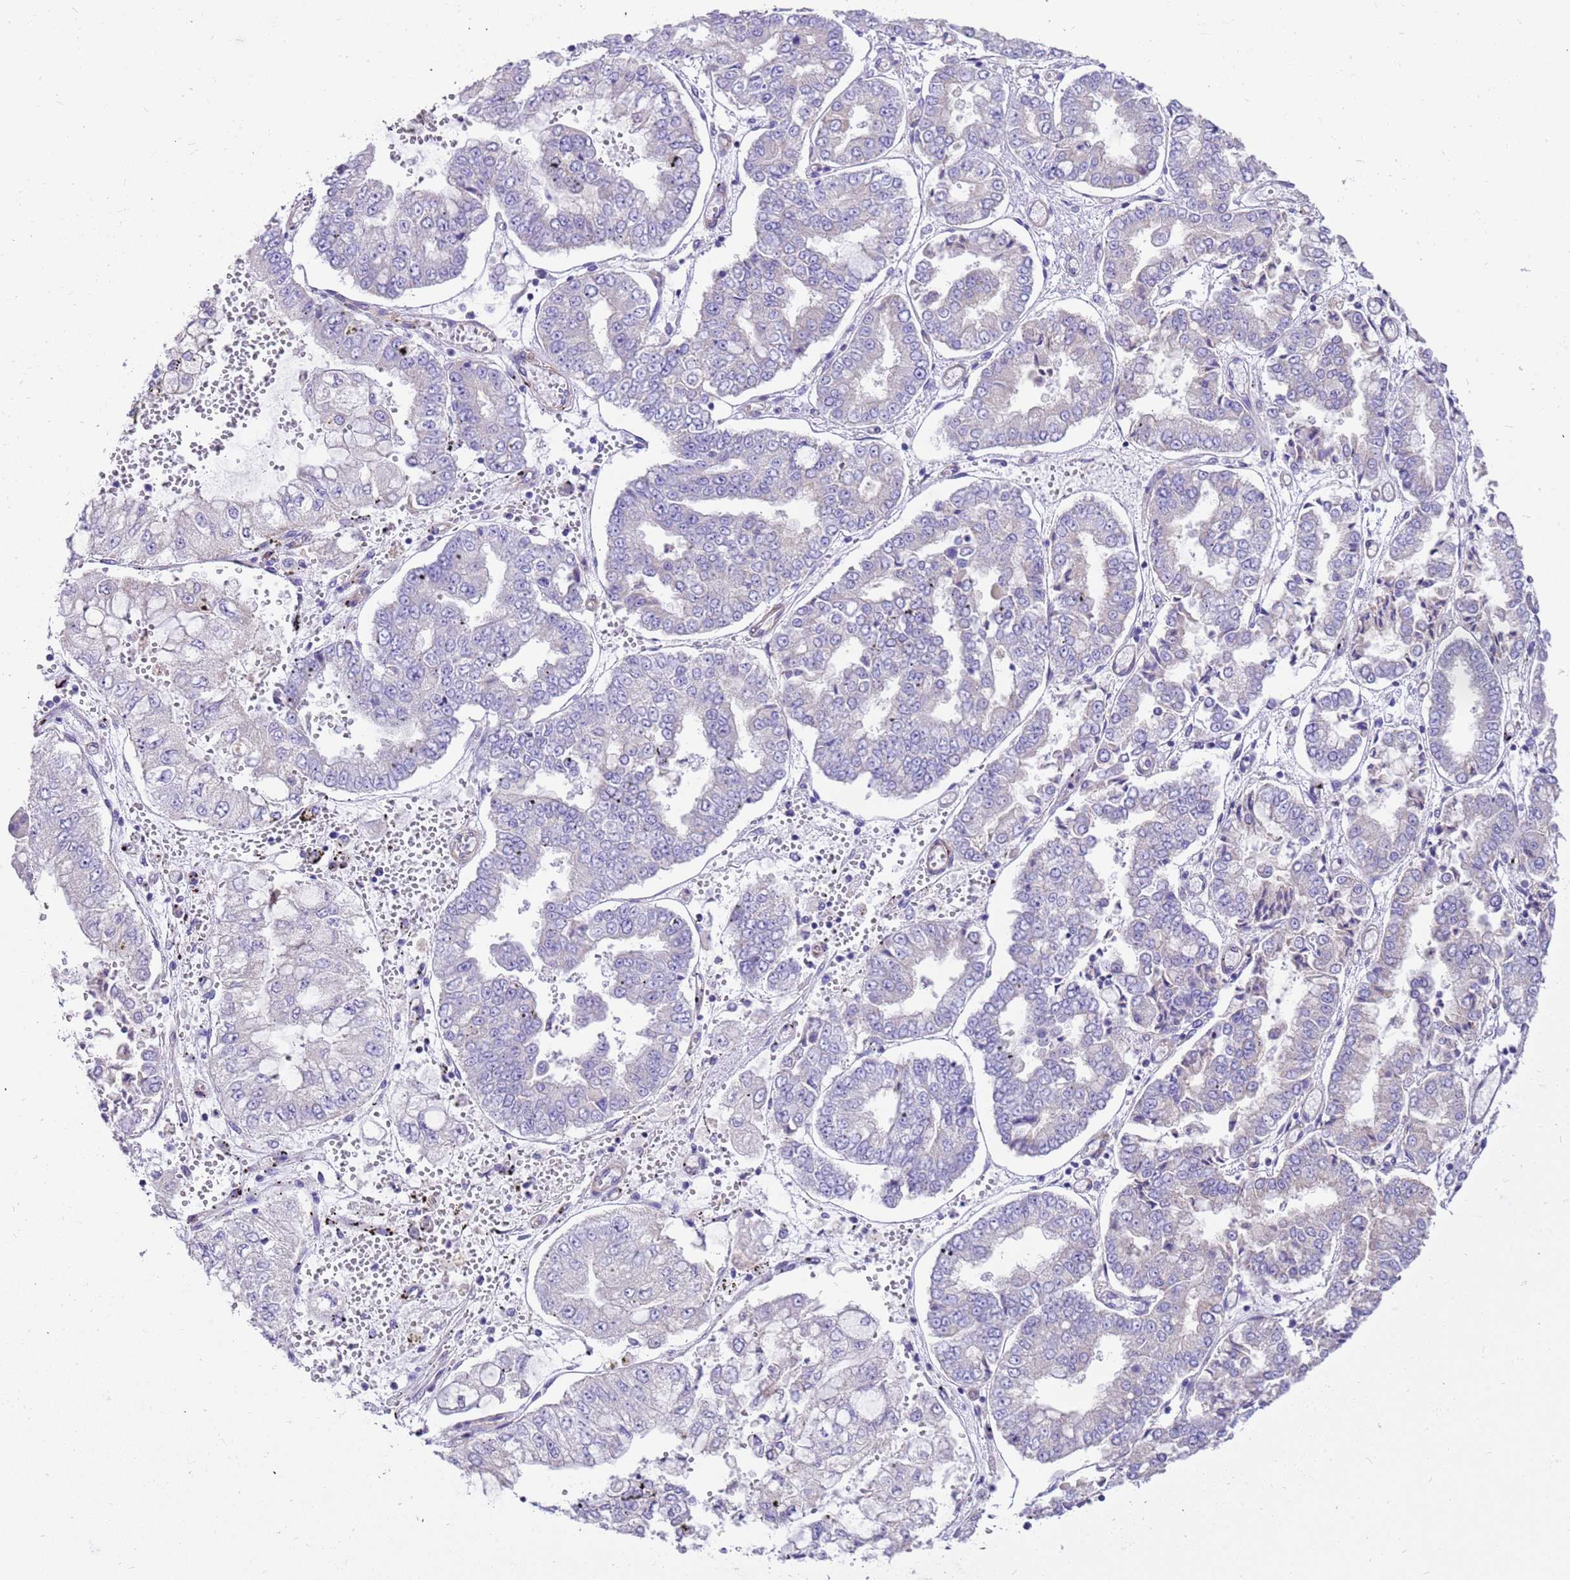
{"staining": {"intensity": "negative", "quantity": "none", "location": "none"}, "tissue": "stomach cancer", "cell_type": "Tumor cells", "image_type": "cancer", "snomed": [{"axis": "morphology", "description": "Adenocarcinoma, NOS"}, {"axis": "topography", "description": "Stomach"}], "caption": "The immunohistochemistry (IHC) image has no significant expression in tumor cells of stomach adenocarcinoma tissue. Nuclei are stained in blue.", "gene": "SERINC3", "patient": {"sex": "male", "age": 76}}